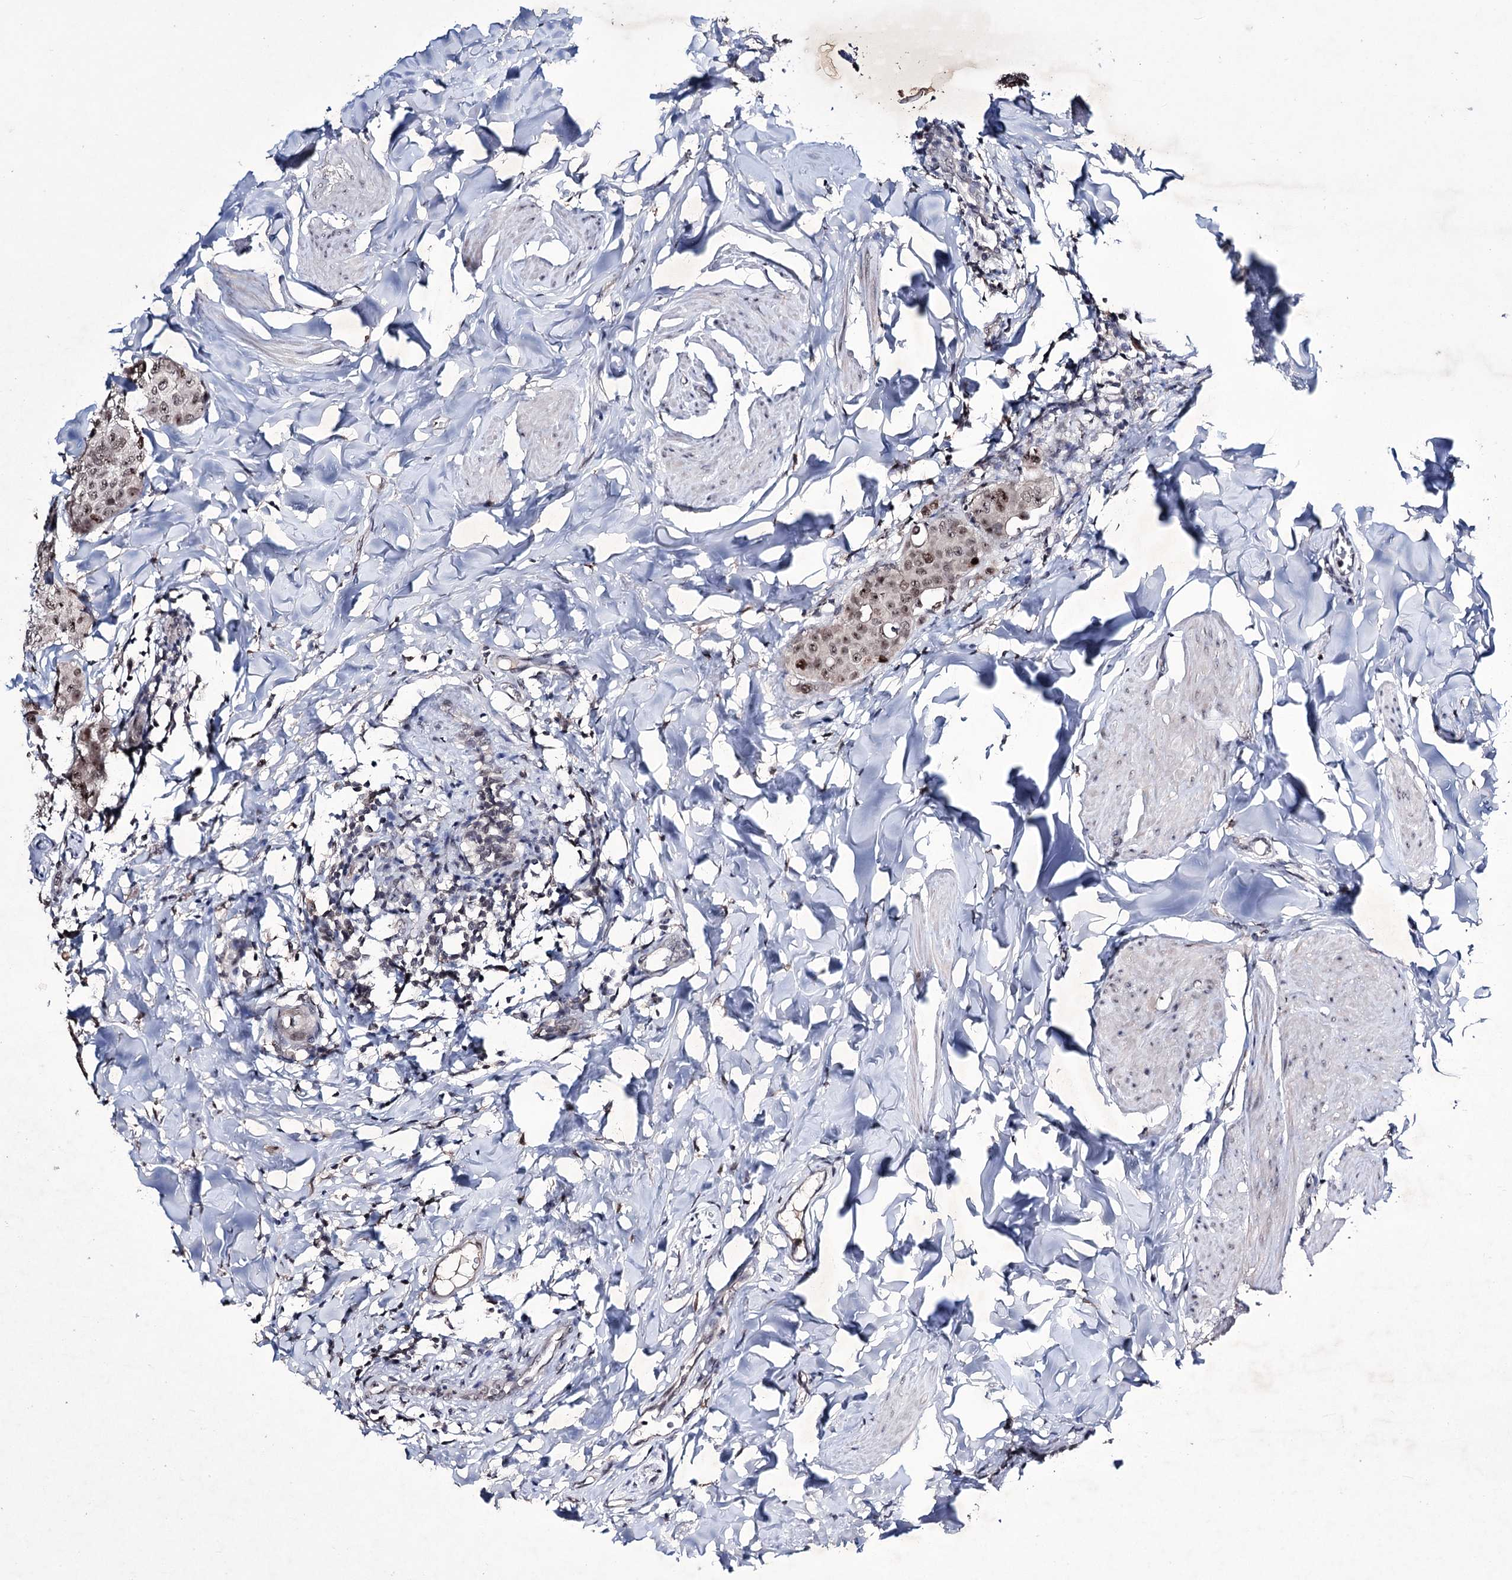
{"staining": {"intensity": "moderate", "quantity": ">75%", "location": "nuclear"}, "tissue": "breast cancer", "cell_type": "Tumor cells", "image_type": "cancer", "snomed": [{"axis": "morphology", "description": "Duct carcinoma"}, {"axis": "topography", "description": "Breast"}], "caption": "DAB immunohistochemical staining of infiltrating ductal carcinoma (breast) demonstrates moderate nuclear protein expression in about >75% of tumor cells.", "gene": "VGLL4", "patient": {"sex": "female", "age": 40}}